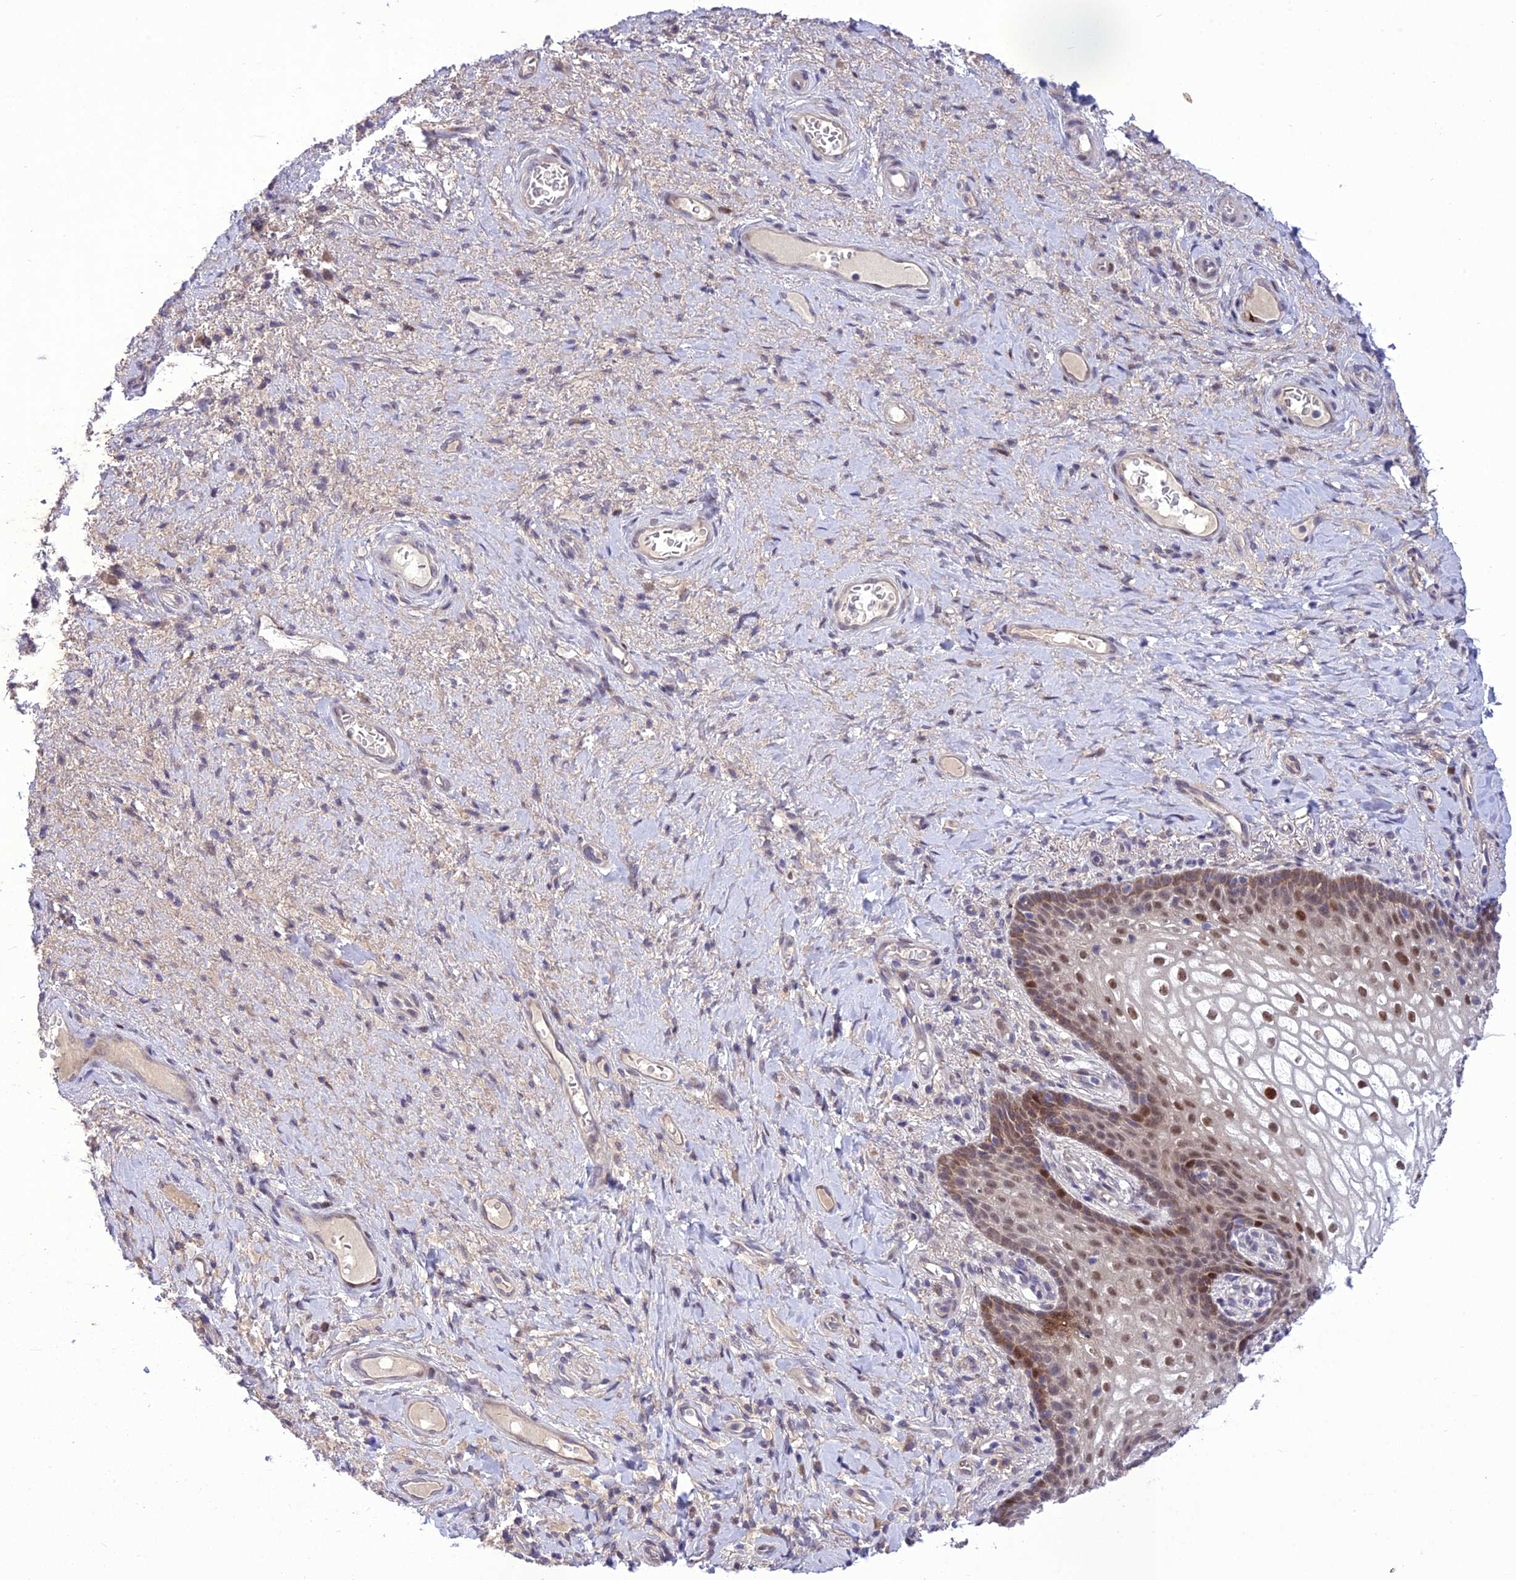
{"staining": {"intensity": "moderate", "quantity": ">75%", "location": "nuclear"}, "tissue": "vagina", "cell_type": "Squamous epithelial cells", "image_type": "normal", "snomed": [{"axis": "morphology", "description": "Normal tissue, NOS"}, {"axis": "topography", "description": "Vagina"}], "caption": "Immunohistochemistry (IHC) (DAB (3,3'-diaminobenzidine)) staining of benign human vagina exhibits moderate nuclear protein staining in approximately >75% of squamous epithelial cells.", "gene": "ANKRD52", "patient": {"sex": "female", "age": 60}}